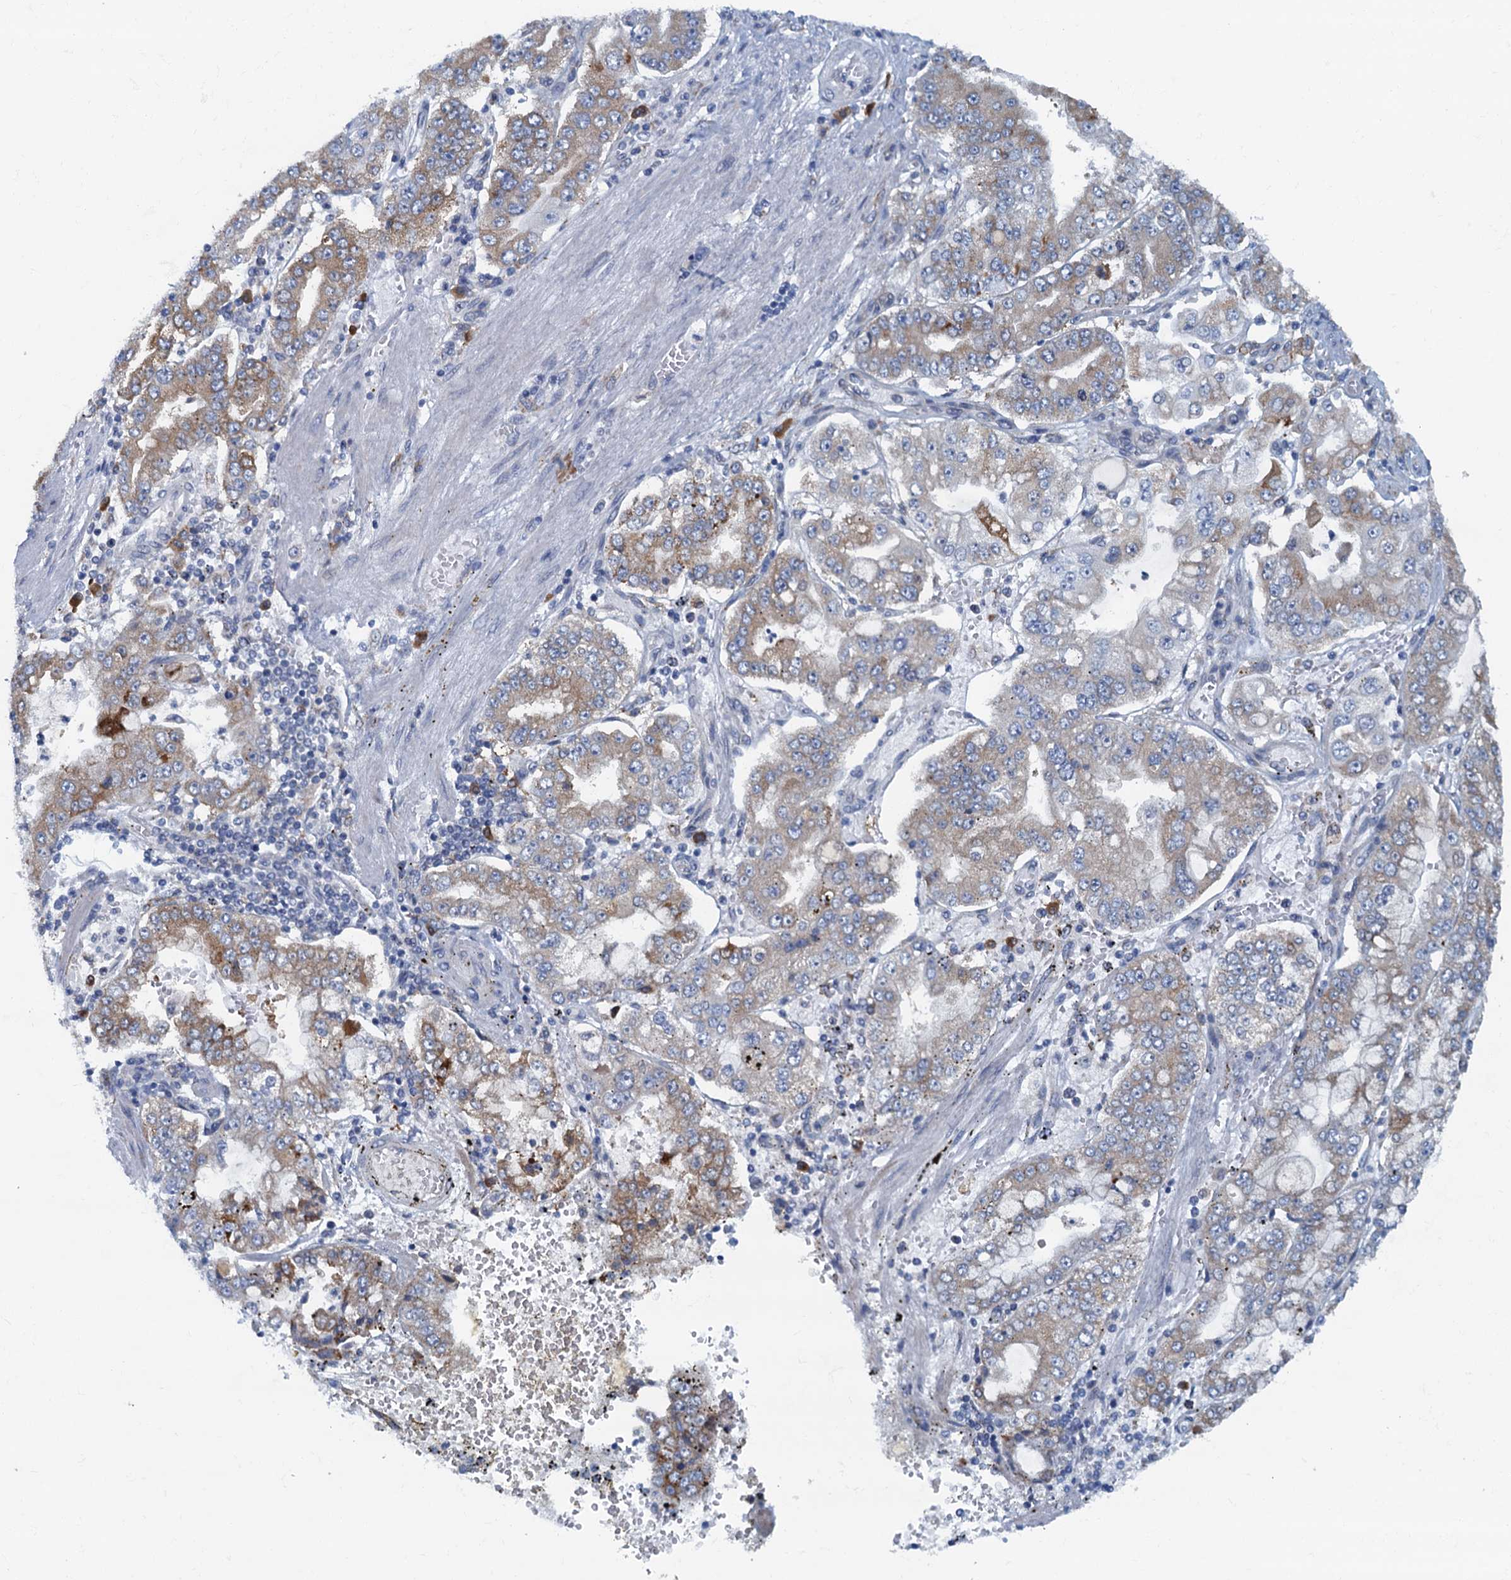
{"staining": {"intensity": "weak", "quantity": ">75%", "location": "cytoplasmic/membranous"}, "tissue": "stomach cancer", "cell_type": "Tumor cells", "image_type": "cancer", "snomed": [{"axis": "morphology", "description": "Adenocarcinoma, NOS"}, {"axis": "topography", "description": "Stomach"}], "caption": "Tumor cells demonstrate weak cytoplasmic/membranous expression in about >75% of cells in stomach adenocarcinoma.", "gene": "MYDGF", "patient": {"sex": "male", "age": 76}}